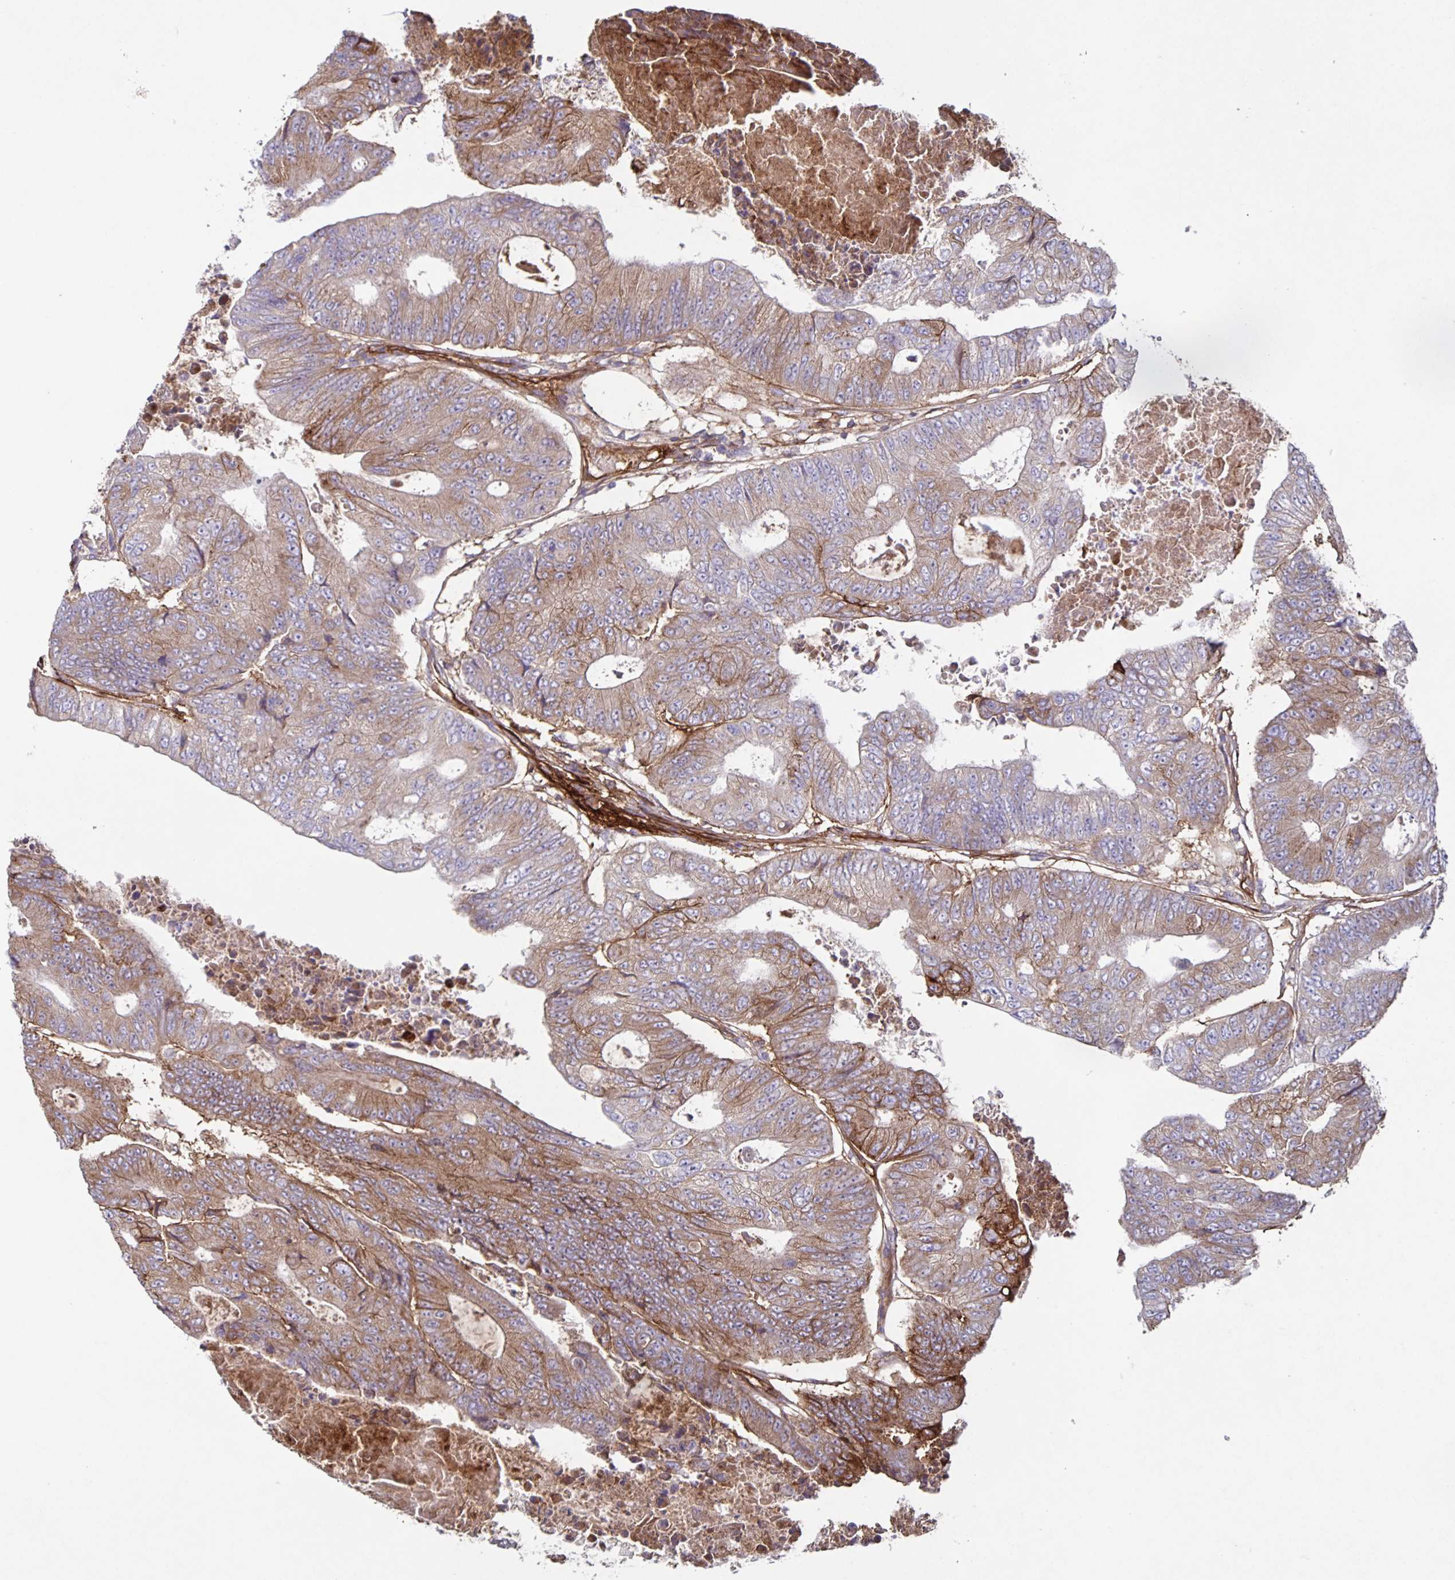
{"staining": {"intensity": "moderate", "quantity": ">75%", "location": "cytoplasmic/membranous"}, "tissue": "colorectal cancer", "cell_type": "Tumor cells", "image_type": "cancer", "snomed": [{"axis": "morphology", "description": "Adenocarcinoma, NOS"}, {"axis": "topography", "description": "Colon"}], "caption": "Immunohistochemical staining of colorectal cancer demonstrates moderate cytoplasmic/membranous protein staining in about >75% of tumor cells.", "gene": "ITGA2", "patient": {"sex": "female", "age": 48}}